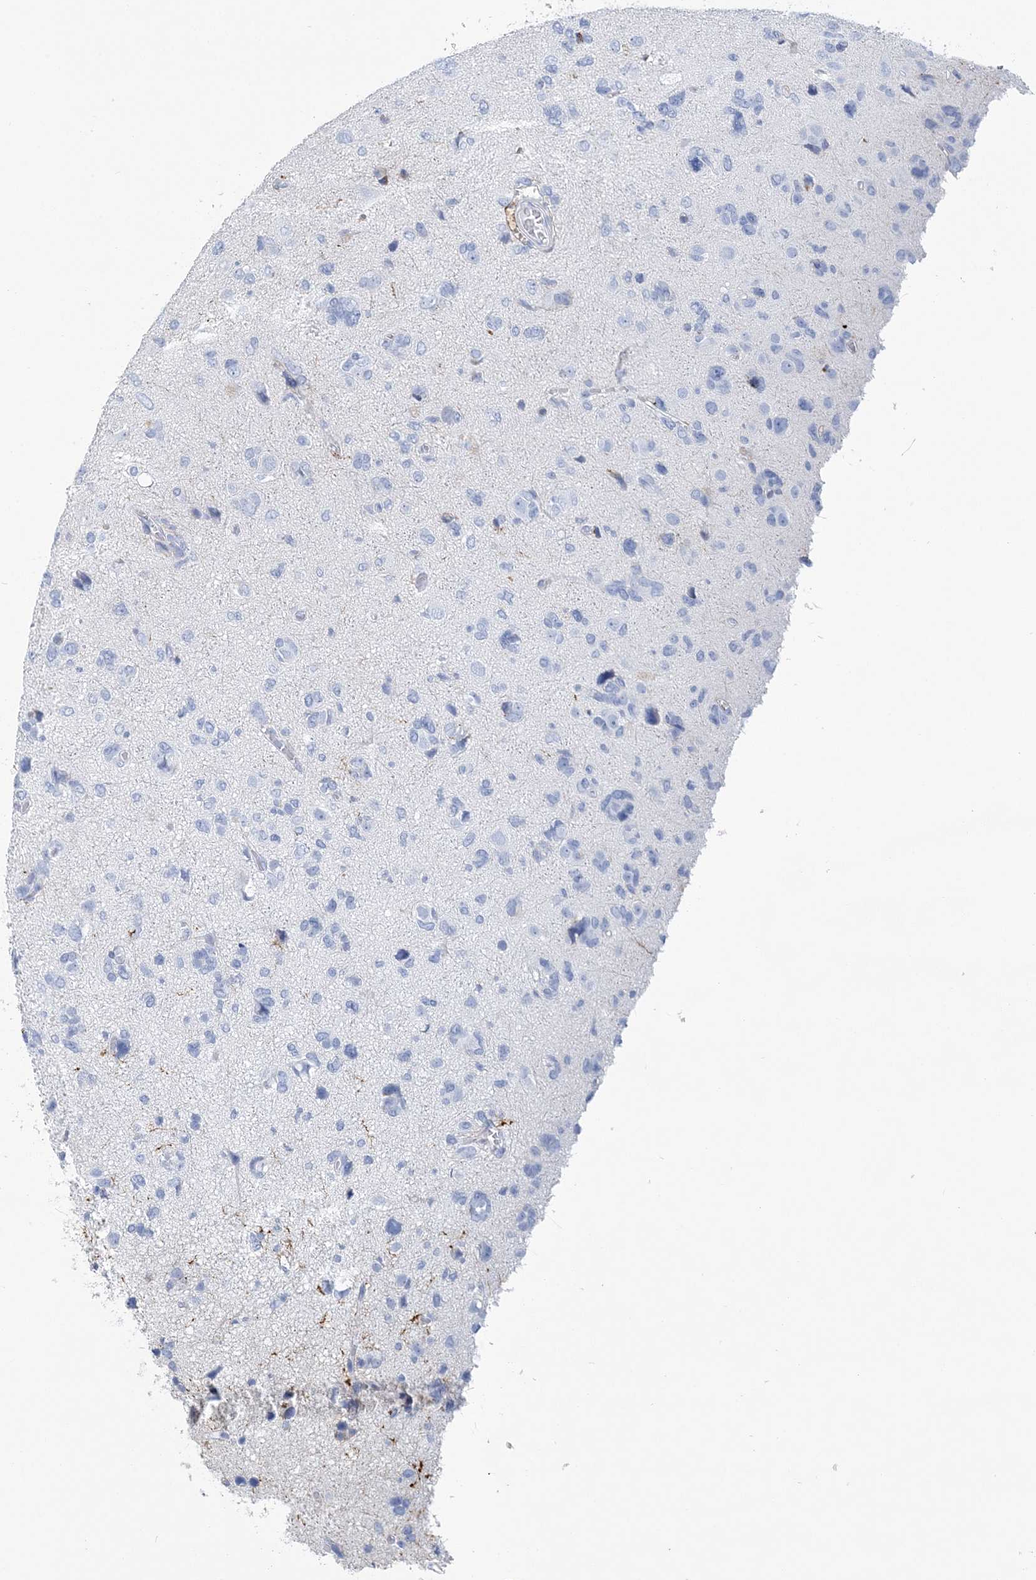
{"staining": {"intensity": "negative", "quantity": "none", "location": "none"}, "tissue": "glioma", "cell_type": "Tumor cells", "image_type": "cancer", "snomed": [{"axis": "morphology", "description": "Glioma, malignant, High grade"}, {"axis": "topography", "description": "Brain"}], "caption": "Tumor cells show no significant protein staining in glioma. (DAB immunohistochemistry (IHC), high magnification).", "gene": "NKX6-1", "patient": {"sex": "female", "age": 59}}